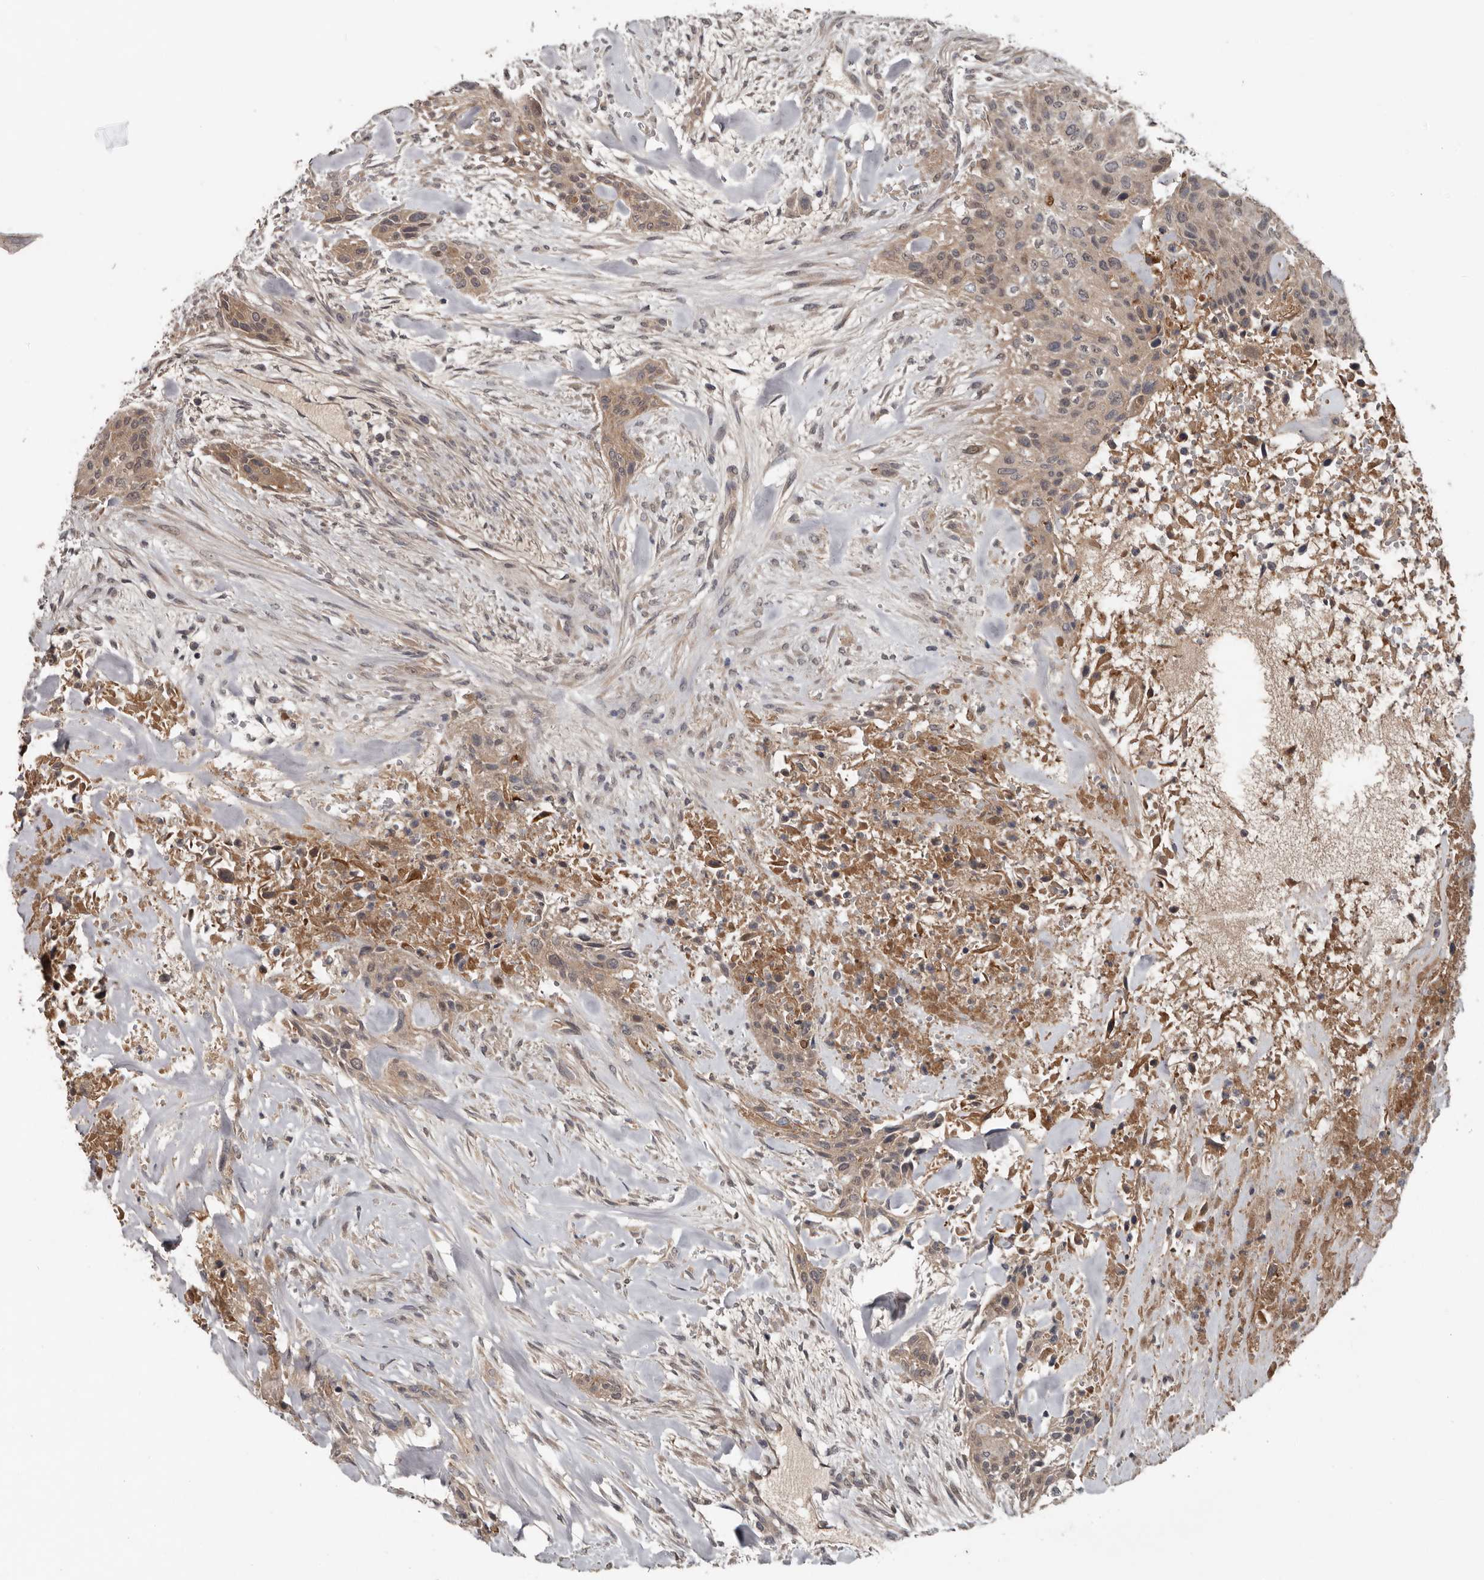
{"staining": {"intensity": "weak", "quantity": ">75%", "location": "cytoplasmic/membranous"}, "tissue": "urothelial cancer", "cell_type": "Tumor cells", "image_type": "cancer", "snomed": [{"axis": "morphology", "description": "Urothelial carcinoma, High grade"}, {"axis": "topography", "description": "Urinary bladder"}], "caption": "High-grade urothelial carcinoma tissue exhibits weak cytoplasmic/membranous expression in approximately >75% of tumor cells, visualized by immunohistochemistry.", "gene": "DNAJB4", "patient": {"sex": "male", "age": 35}}